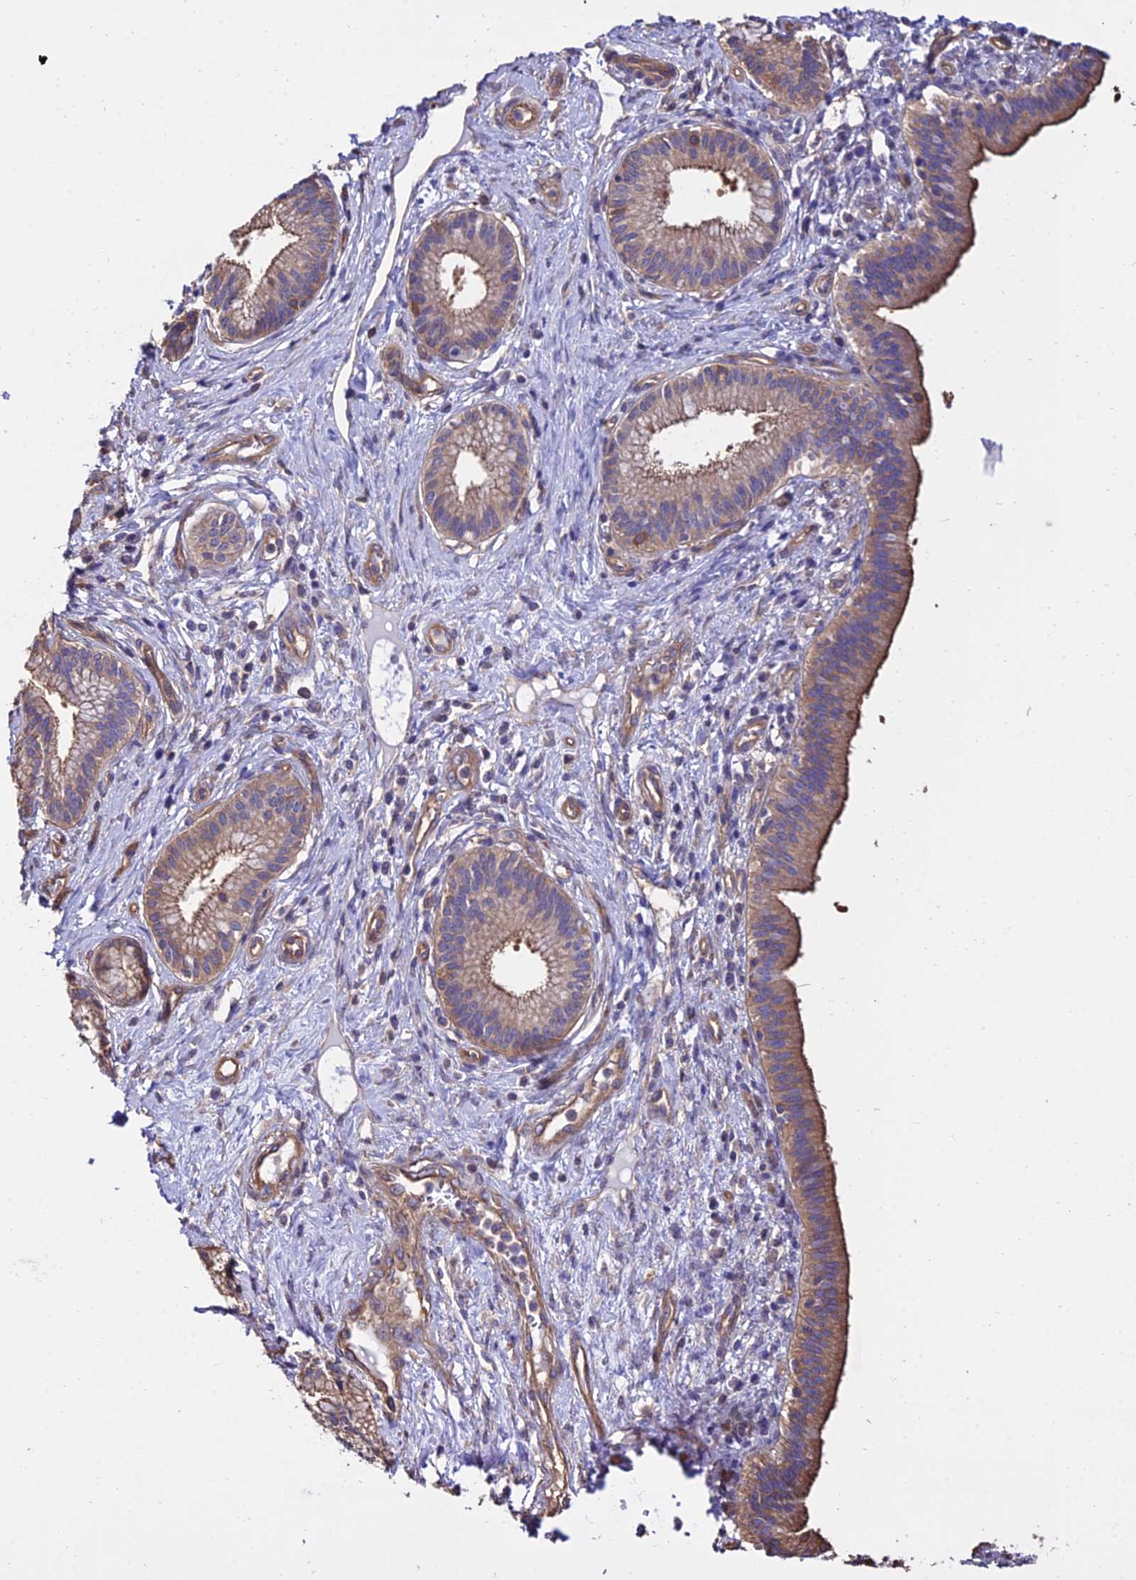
{"staining": {"intensity": "moderate", "quantity": "25%-75%", "location": "cytoplasmic/membranous"}, "tissue": "pancreatic cancer", "cell_type": "Tumor cells", "image_type": "cancer", "snomed": [{"axis": "morphology", "description": "Adenocarcinoma, NOS"}, {"axis": "topography", "description": "Pancreas"}], "caption": "There is medium levels of moderate cytoplasmic/membranous staining in tumor cells of pancreatic cancer (adenocarcinoma), as demonstrated by immunohistochemical staining (brown color).", "gene": "CALM2", "patient": {"sex": "male", "age": 72}}